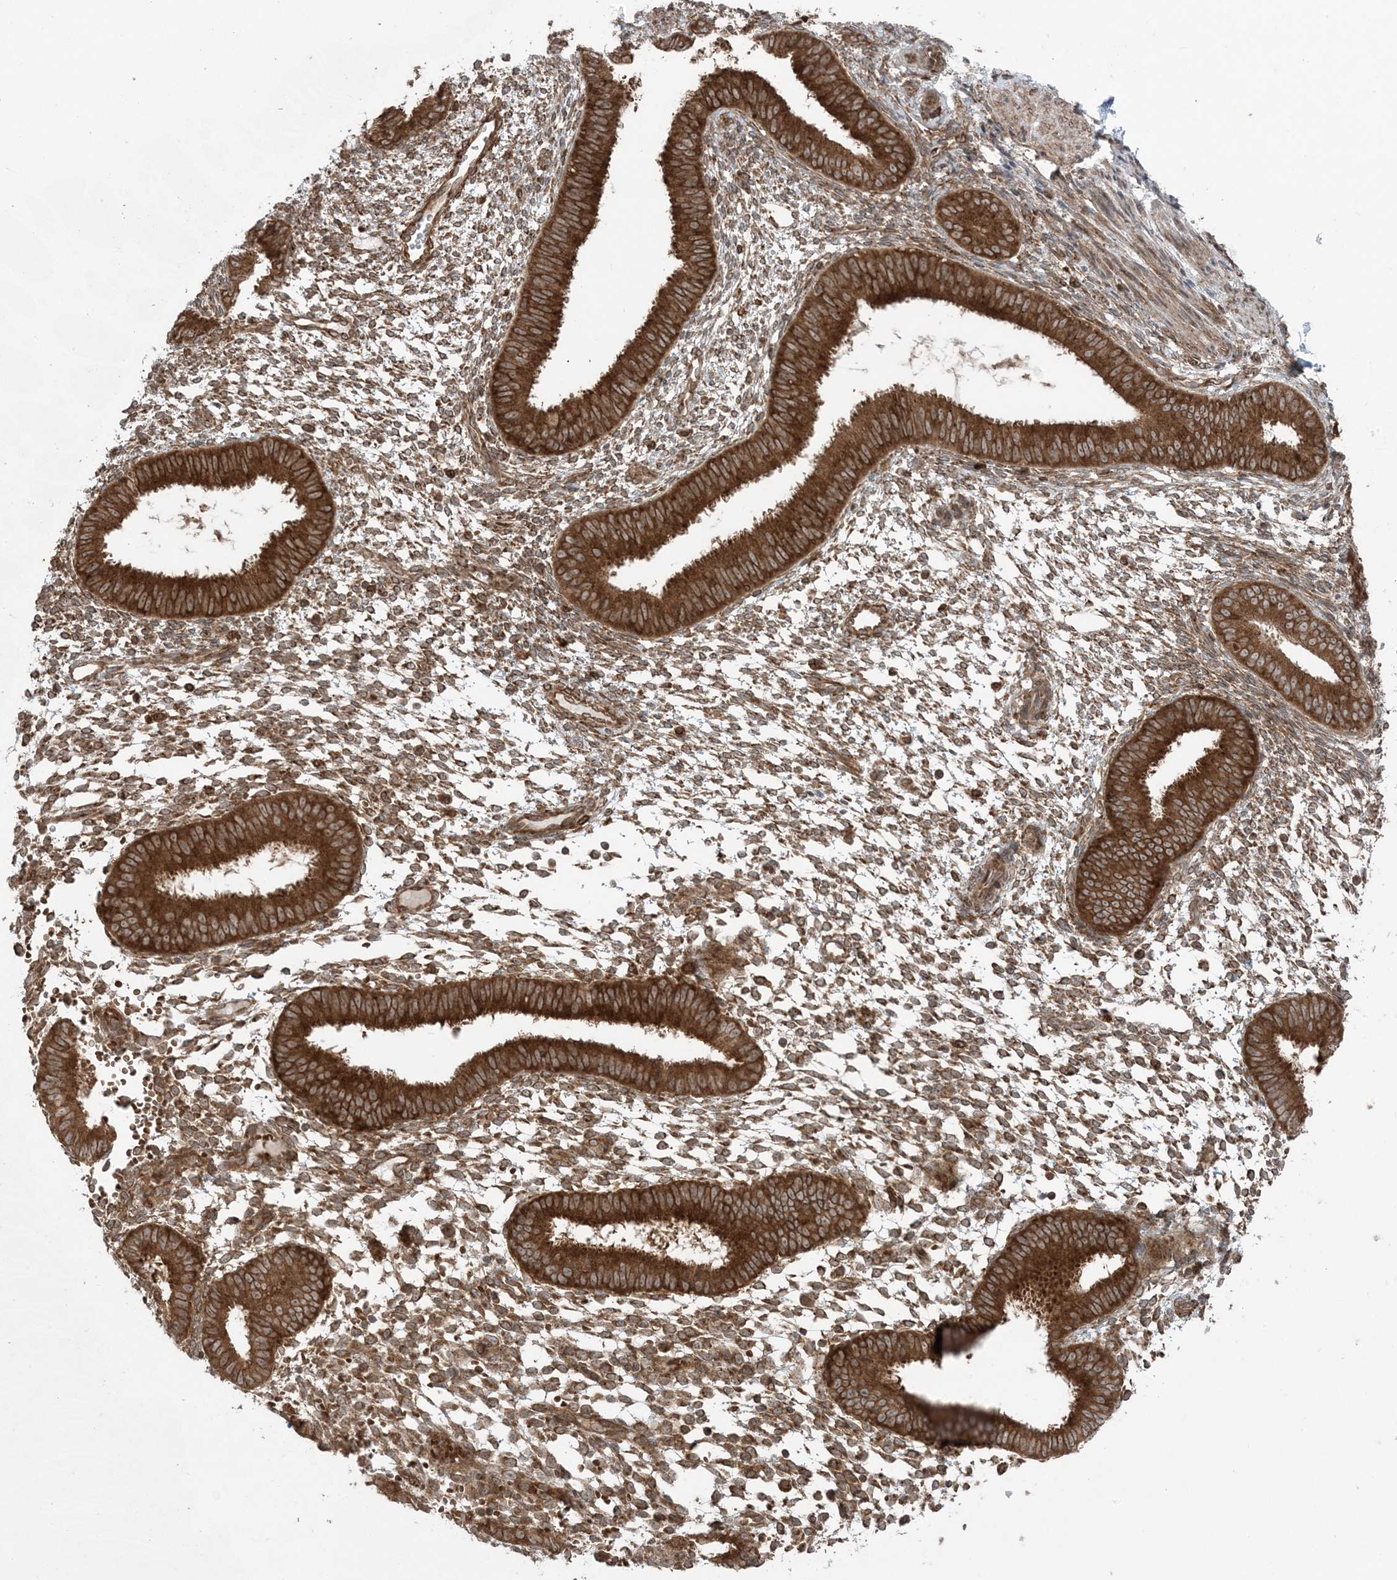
{"staining": {"intensity": "moderate", "quantity": ">75%", "location": "cytoplasmic/membranous"}, "tissue": "endometrium", "cell_type": "Cells in endometrial stroma", "image_type": "normal", "snomed": [{"axis": "morphology", "description": "Normal tissue, NOS"}, {"axis": "topography", "description": "Uterus"}, {"axis": "topography", "description": "Endometrium"}], "caption": "Moderate cytoplasmic/membranous protein expression is present in about >75% of cells in endometrial stroma in endometrium.", "gene": "DDX19B", "patient": {"sex": "female", "age": 48}}